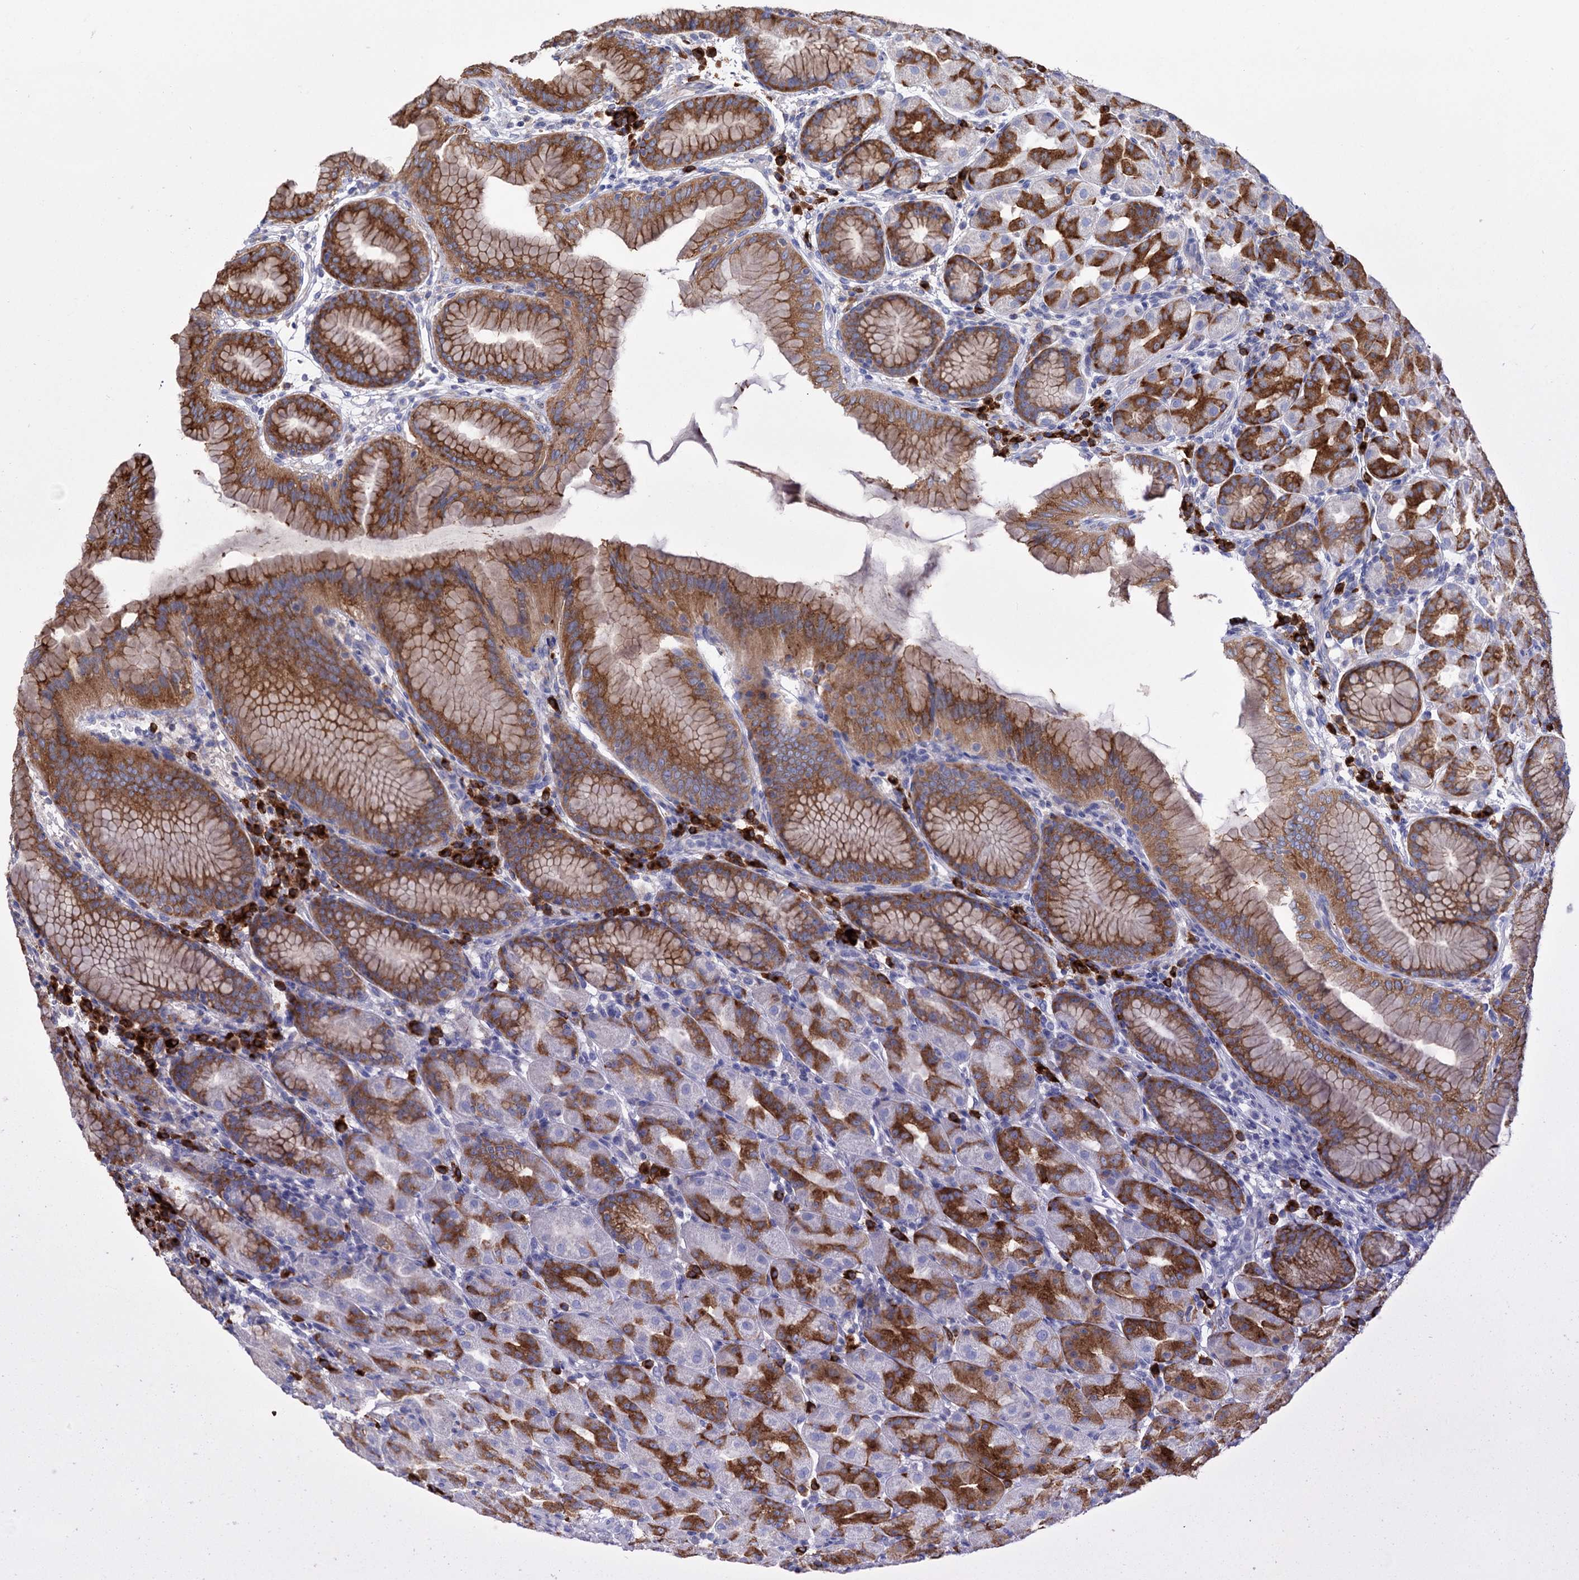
{"staining": {"intensity": "strong", "quantity": "25%-75%", "location": "cytoplasmic/membranous"}, "tissue": "stomach", "cell_type": "Glandular cells", "image_type": "normal", "snomed": [{"axis": "morphology", "description": "Normal tissue, NOS"}, {"axis": "topography", "description": "Stomach"}], "caption": "Human stomach stained with a brown dye exhibits strong cytoplasmic/membranous positive positivity in approximately 25%-75% of glandular cells.", "gene": "BBS4", "patient": {"sex": "female", "age": 79}}